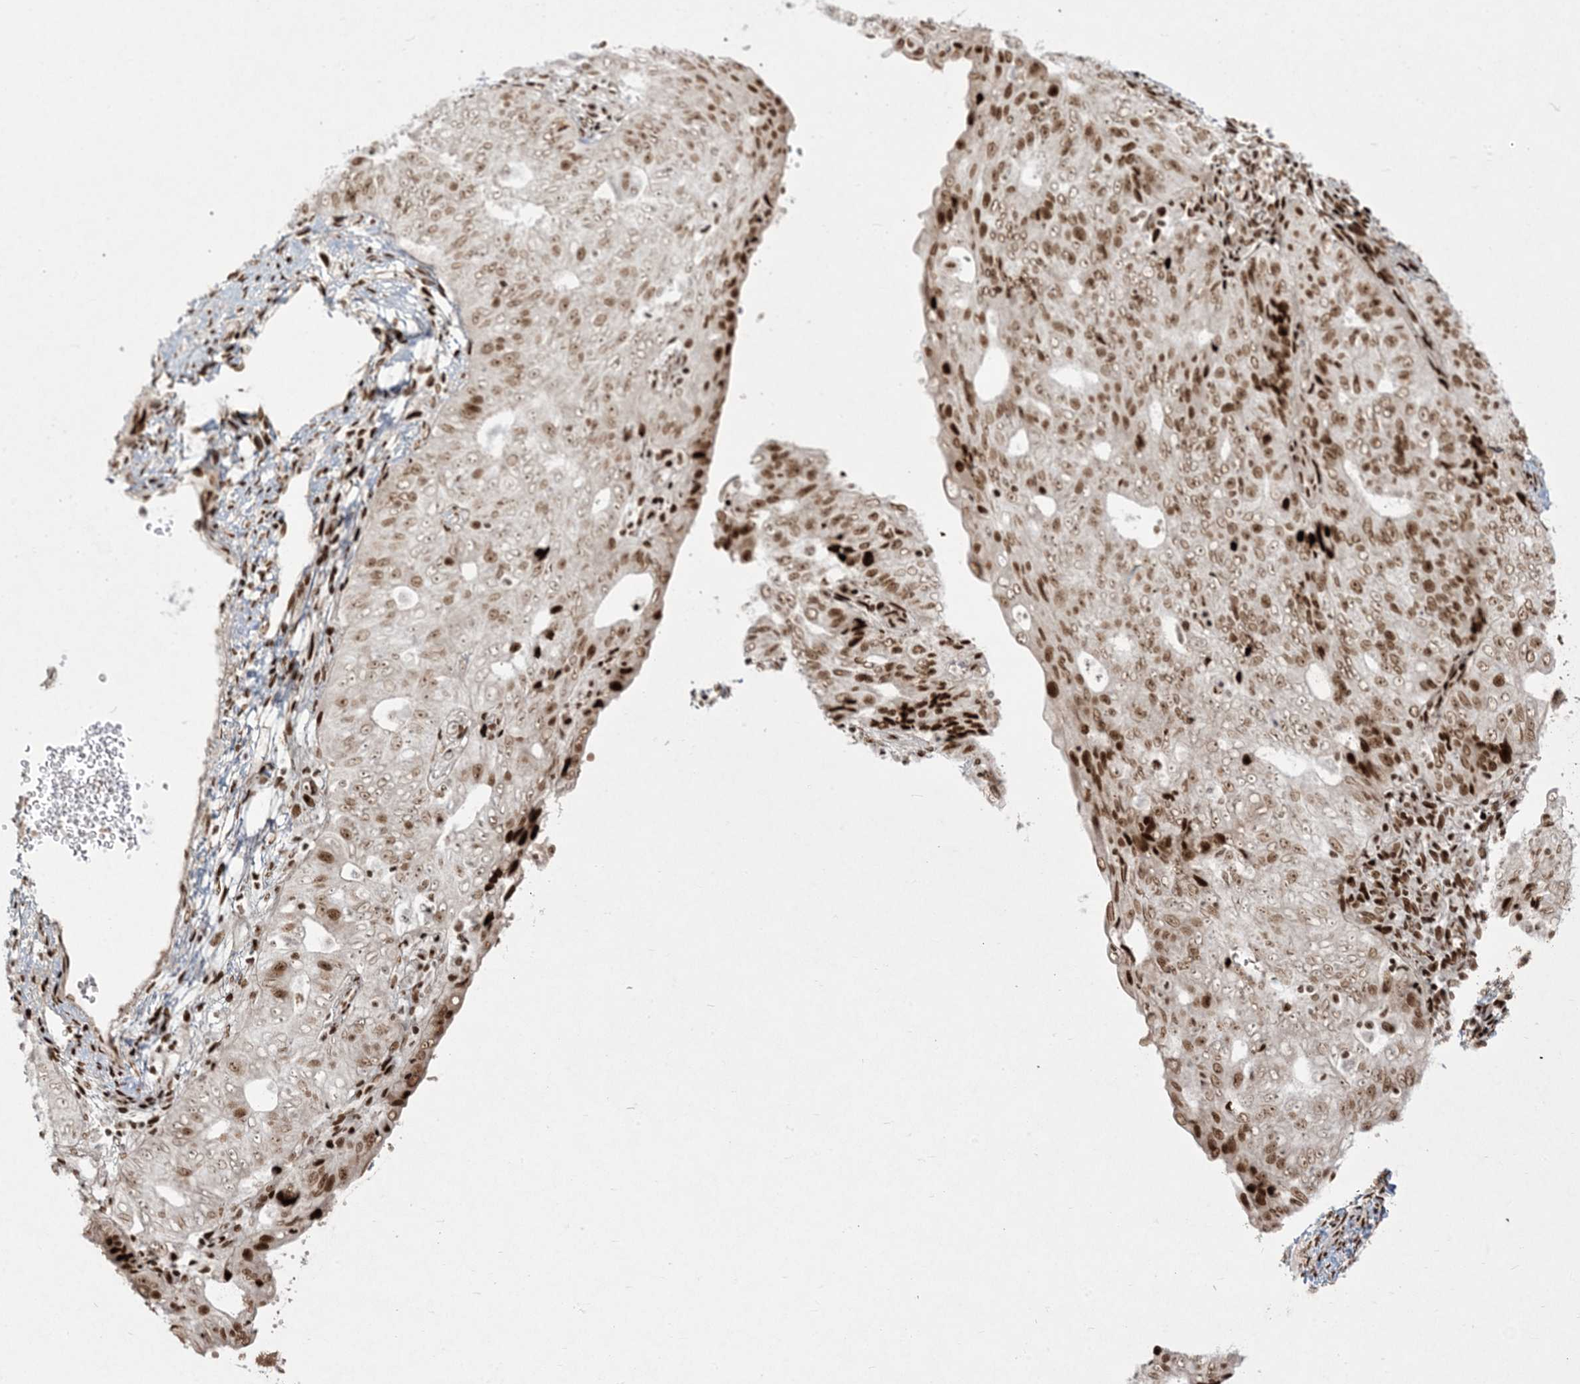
{"staining": {"intensity": "strong", "quantity": "25%-75%", "location": "nuclear"}, "tissue": "endometrial cancer", "cell_type": "Tumor cells", "image_type": "cancer", "snomed": [{"axis": "morphology", "description": "Adenocarcinoma, NOS"}, {"axis": "topography", "description": "Endometrium"}], "caption": "Endometrial cancer stained with DAB (3,3'-diaminobenzidine) immunohistochemistry shows high levels of strong nuclear staining in approximately 25%-75% of tumor cells.", "gene": "RBM10", "patient": {"sex": "female", "age": 32}}